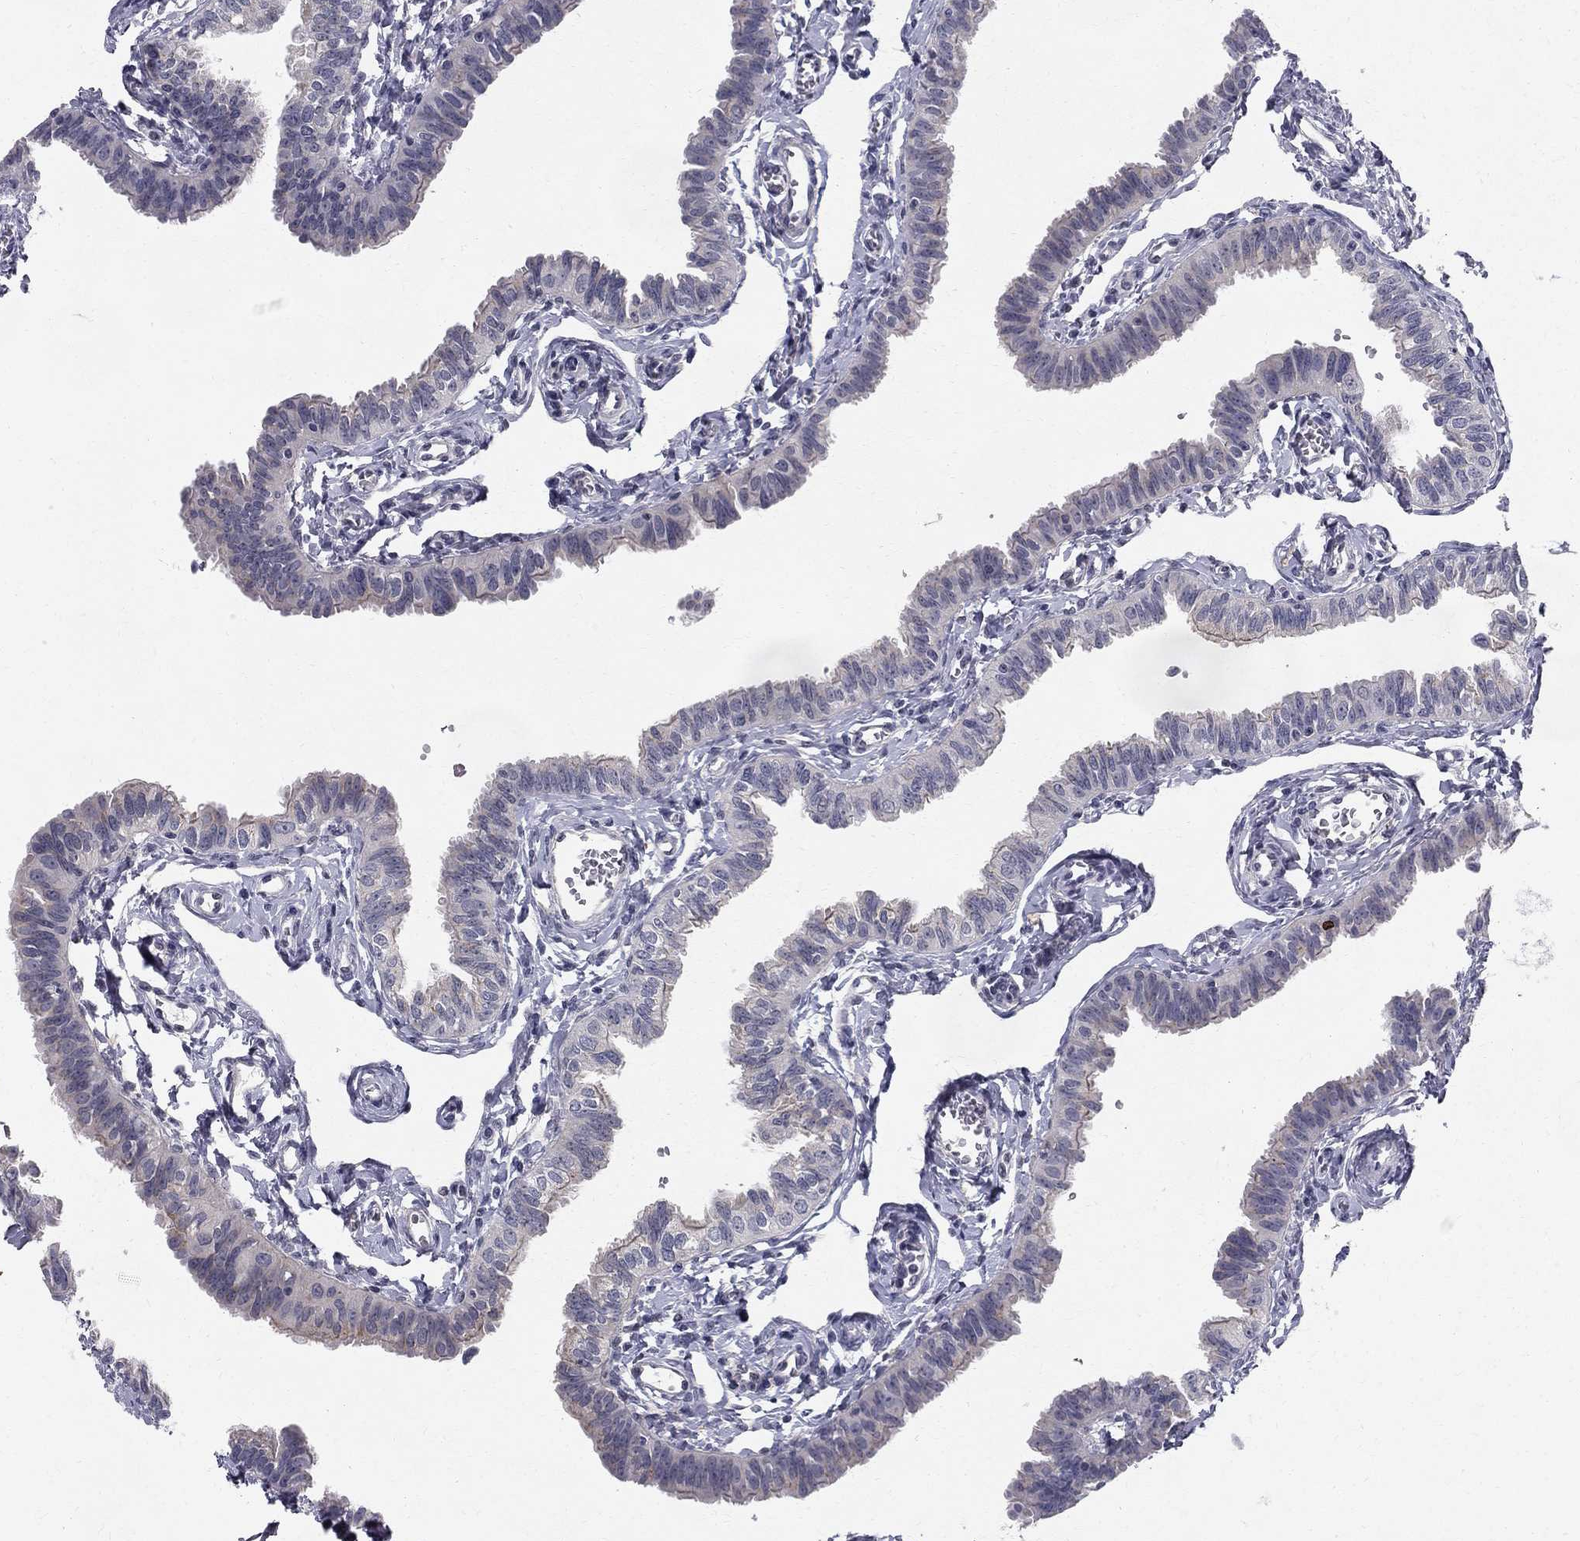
{"staining": {"intensity": "negative", "quantity": "none", "location": "none"}, "tissue": "fallopian tube", "cell_type": "Glandular cells", "image_type": "normal", "snomed": [{"axis": "morphology", "description": "Normal tissue, NOS"}, {"axis": "topography", "description": "Fallopian tube"}], "caption": "High magnification brightfield microscopy of unremarkable fallopian tube stained with DAB (brown) and counterstained with hematoxylin (blue): glandular cells show no significant positivity.", "gene": "CLIC6", "patient": {"sex": "female", "age": 54}}